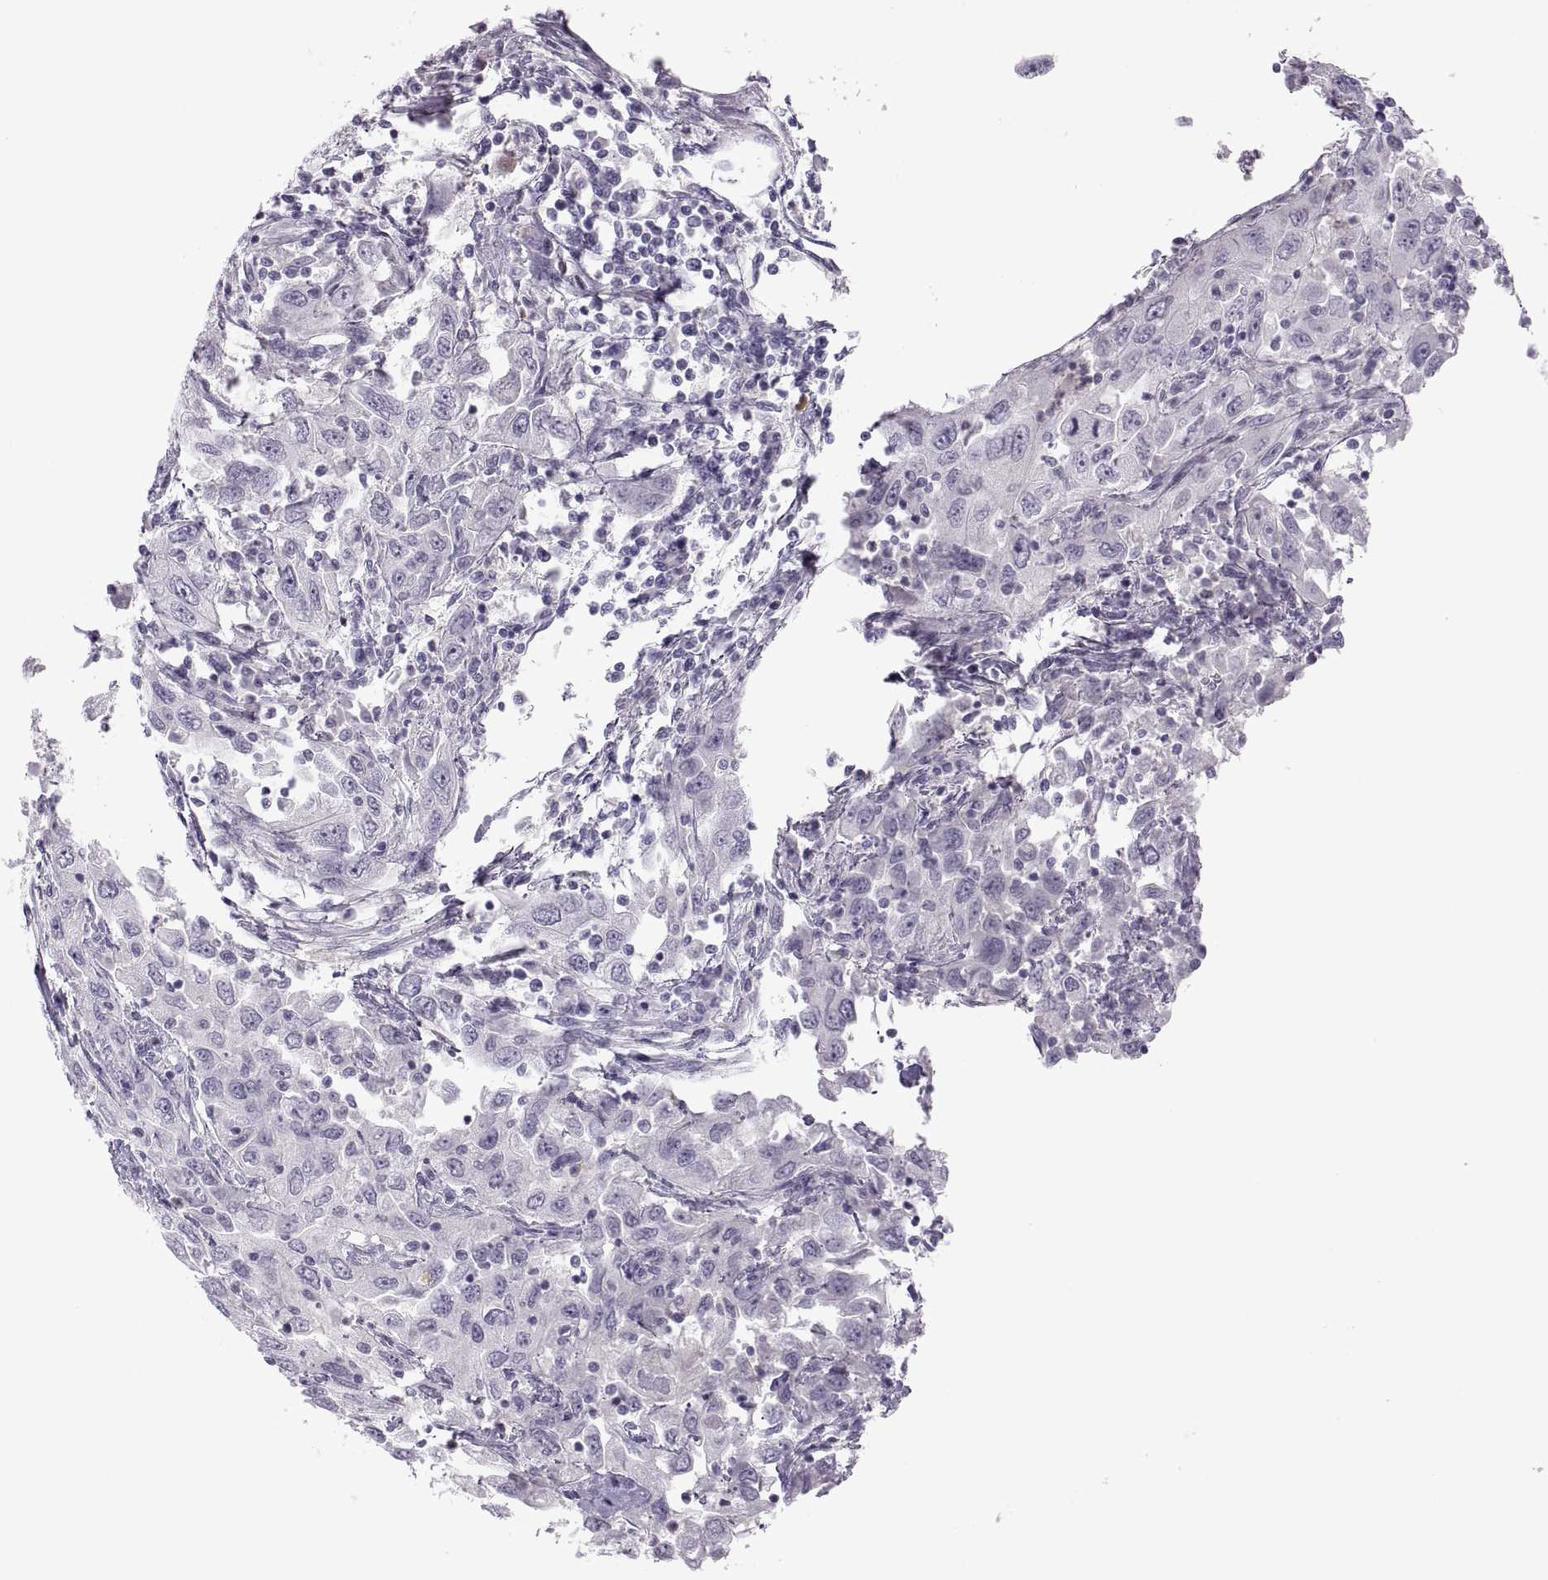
{"staining": {"intensity": "negative", "quantity": "none", "location": "none"}, "tissue": "urothelial cancer", "cell_type": "Tumor cells", "image_type": "cancer", "snomed": [{"axis": "morphology", "description": "Urothelial carcinoma, High grade"}, {"axis": "topography", "description": "Urinary bladder"}], "caption": "Immunohistochemical staining of human urothelial cancer exhibits no significant staining in tumor cells.", "gene": "C3orf22", "patient": {"sex": "male", "age": 76}}